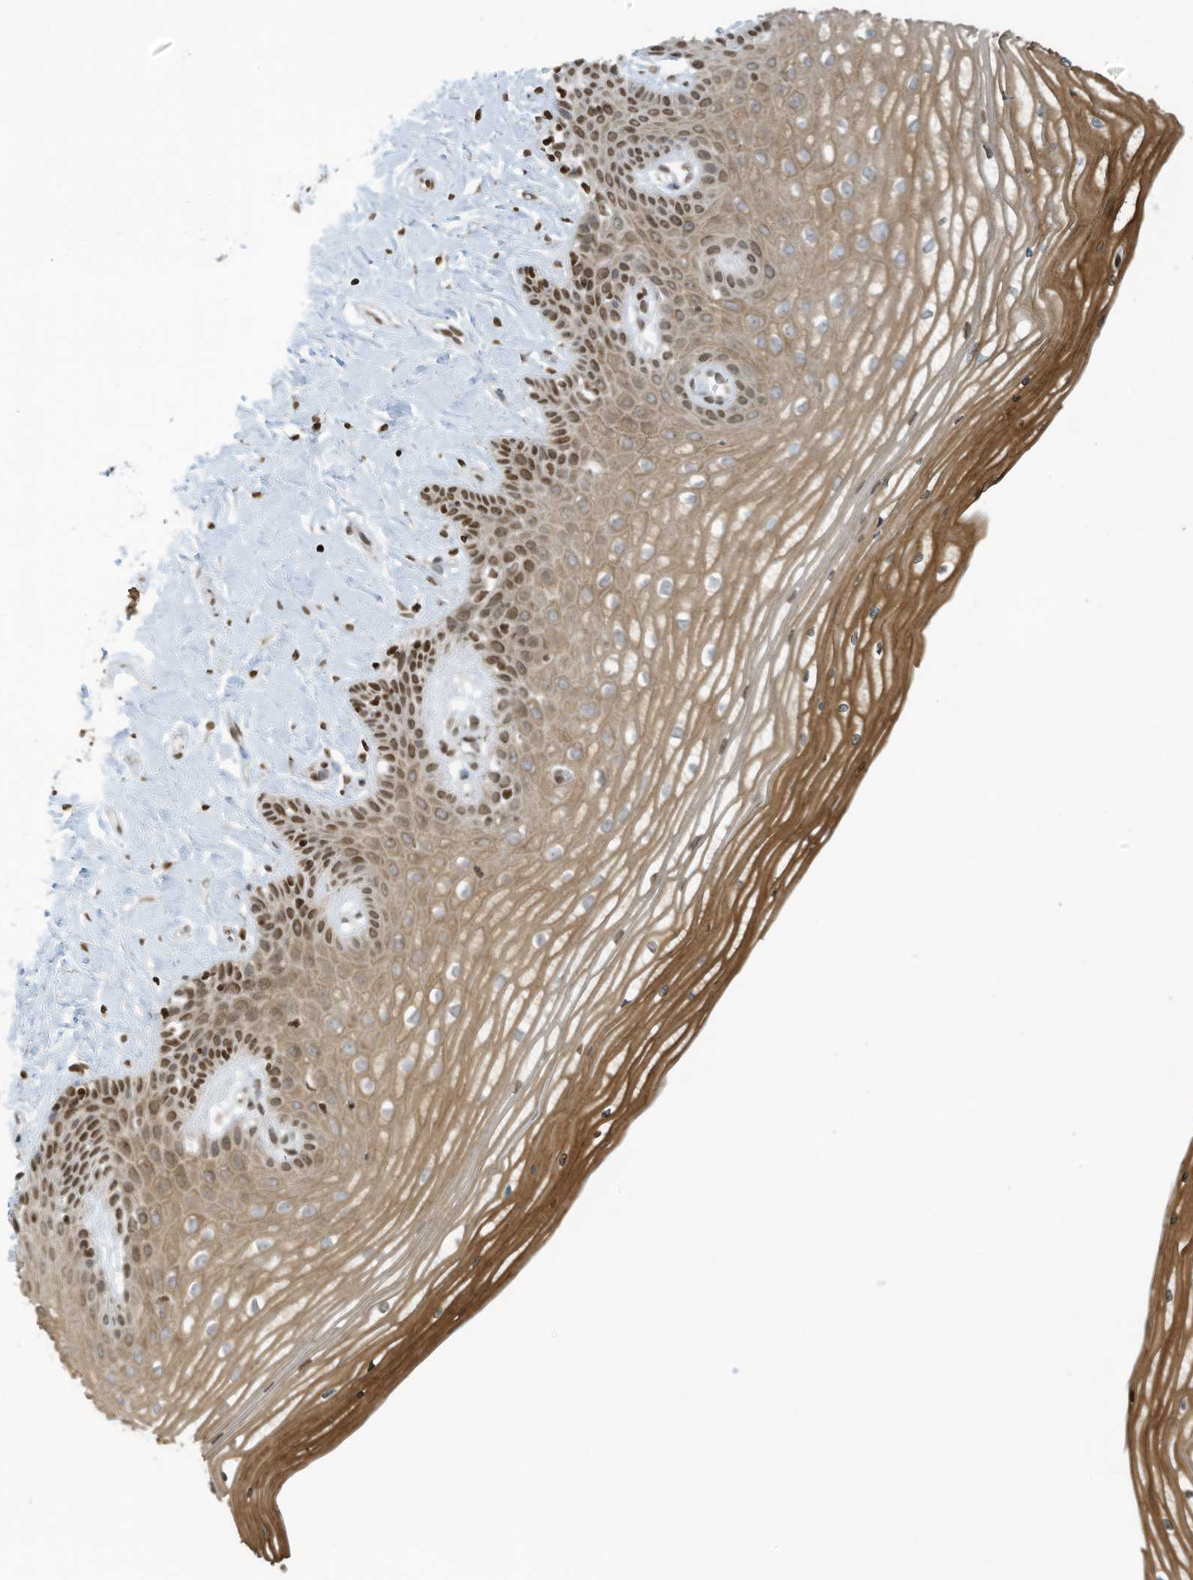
{"staining": {"intensity": "moderate", "quantity": ">75%", "location": "cytoplasmic/membranous,nuclear"}, "tissue": "vagina", "cell_type": "Squamous epithelial cells", "image_type": "normal", "snomed": [{"axis": "morphology", "description": "Normal tissue, NOS"}, {"axis": "topography", "description": "Vagina"}, {"axis": "topography", "description": "Cervix"}], "caption": "This image shows immunohistochemistry (IHC) staining of normal human vagina, with medium moderate cytoplasmic/membranous,nuclear positivity in about >75% of squamous epithelial cells.", "gene": "ADI1", "patient": {"sex": "female", "age": 40}}